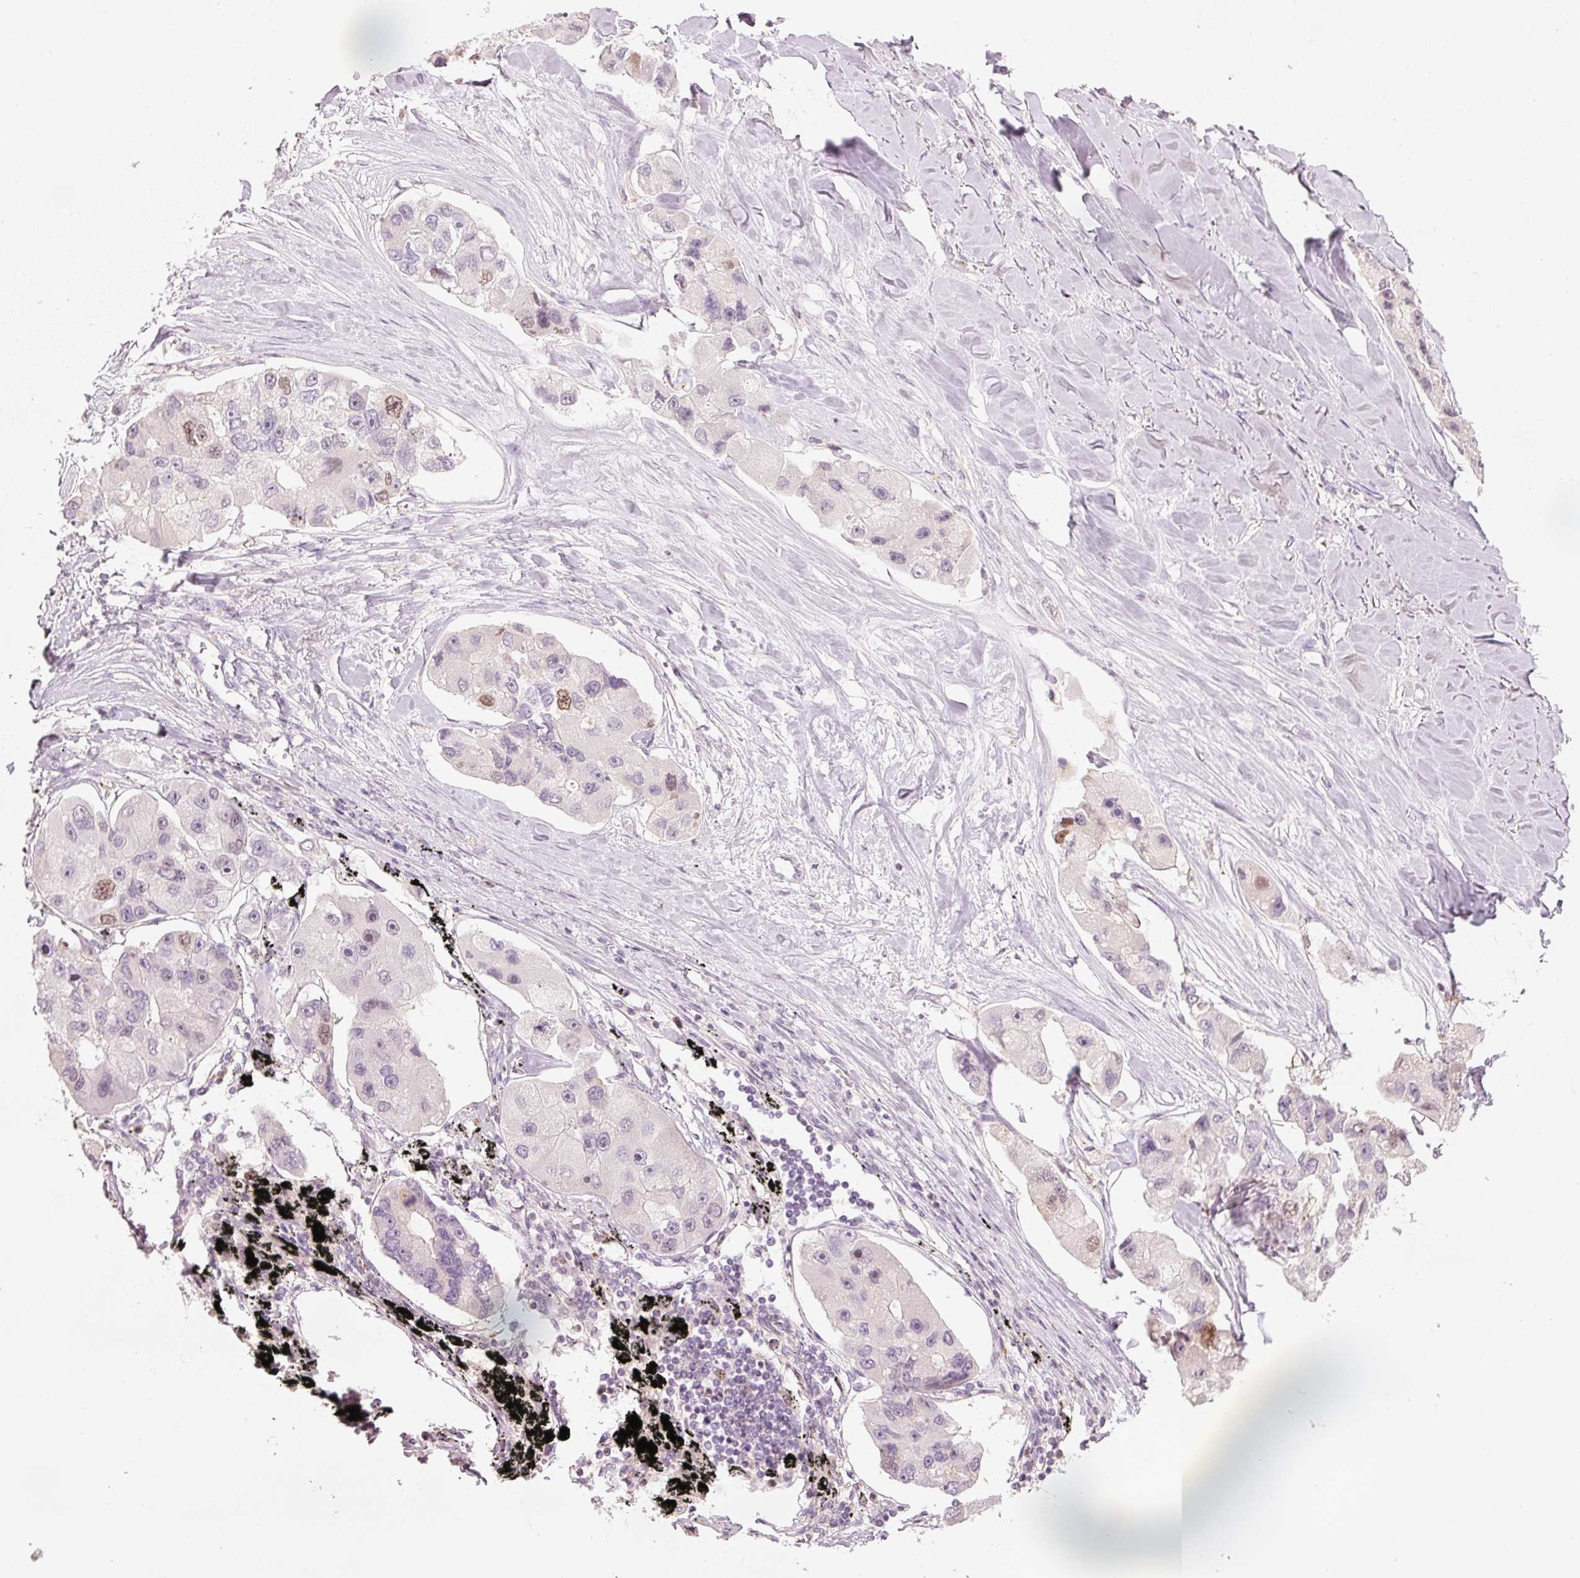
{"staining": {"intensity": "moderate", "quantity": "<25%", "location": "nuclear"}, "tissue": "lung cancer", "cell_type": "Tumor cells", "image_type": "cancer", "snomed": [{"axis": "morphology", "description": "Adenocarcinoma, NOS"}, {"axis": "topography", "description": "Lung"}], "caption": "Immunohistochemical staining of lung cancer (adenocarcinoma) displays low levels of moderate nuclear protein positivity in approximately <25% of tumor cells. The protein is shown in brown color, while the nuclei are stained blue.", "gene": "TREX2", "patient": {"sex": "female", "age": 54}}